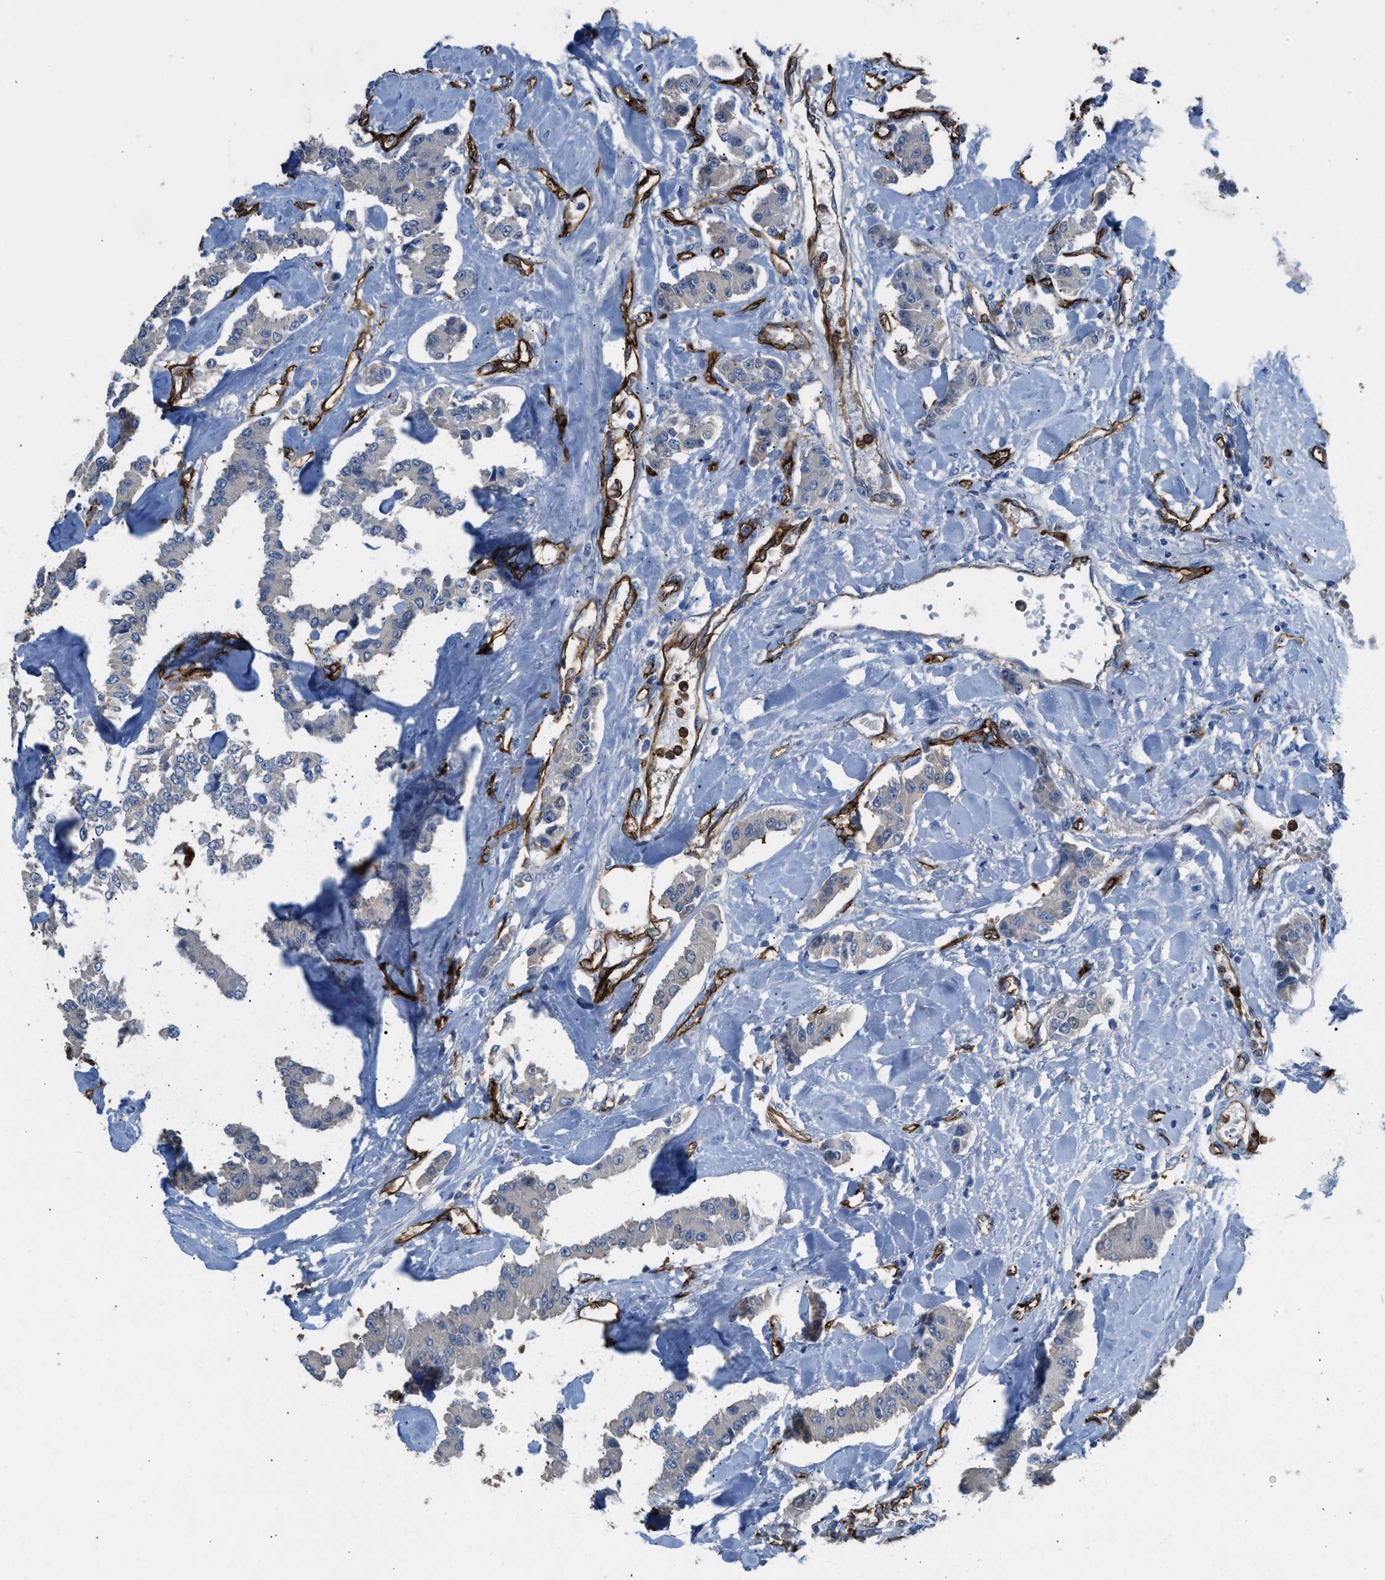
{"staining": {"intensity": "negative", "quantity": "none", "location": "none"}, "tissue": "carcinoid", "cell_type": "Tumor cells", "image_type": "cancer", "snomed": [{"axis": "morphology", "description": "Carcinoid, malignant, NOS"}, {"axis": "topography", "description": "Pancreas"}], "caption": "The image displays no significant staining in tumor cells of carcinoid.", "gene": "DYSF", "patient": {"sex": "male", "age": 41}}